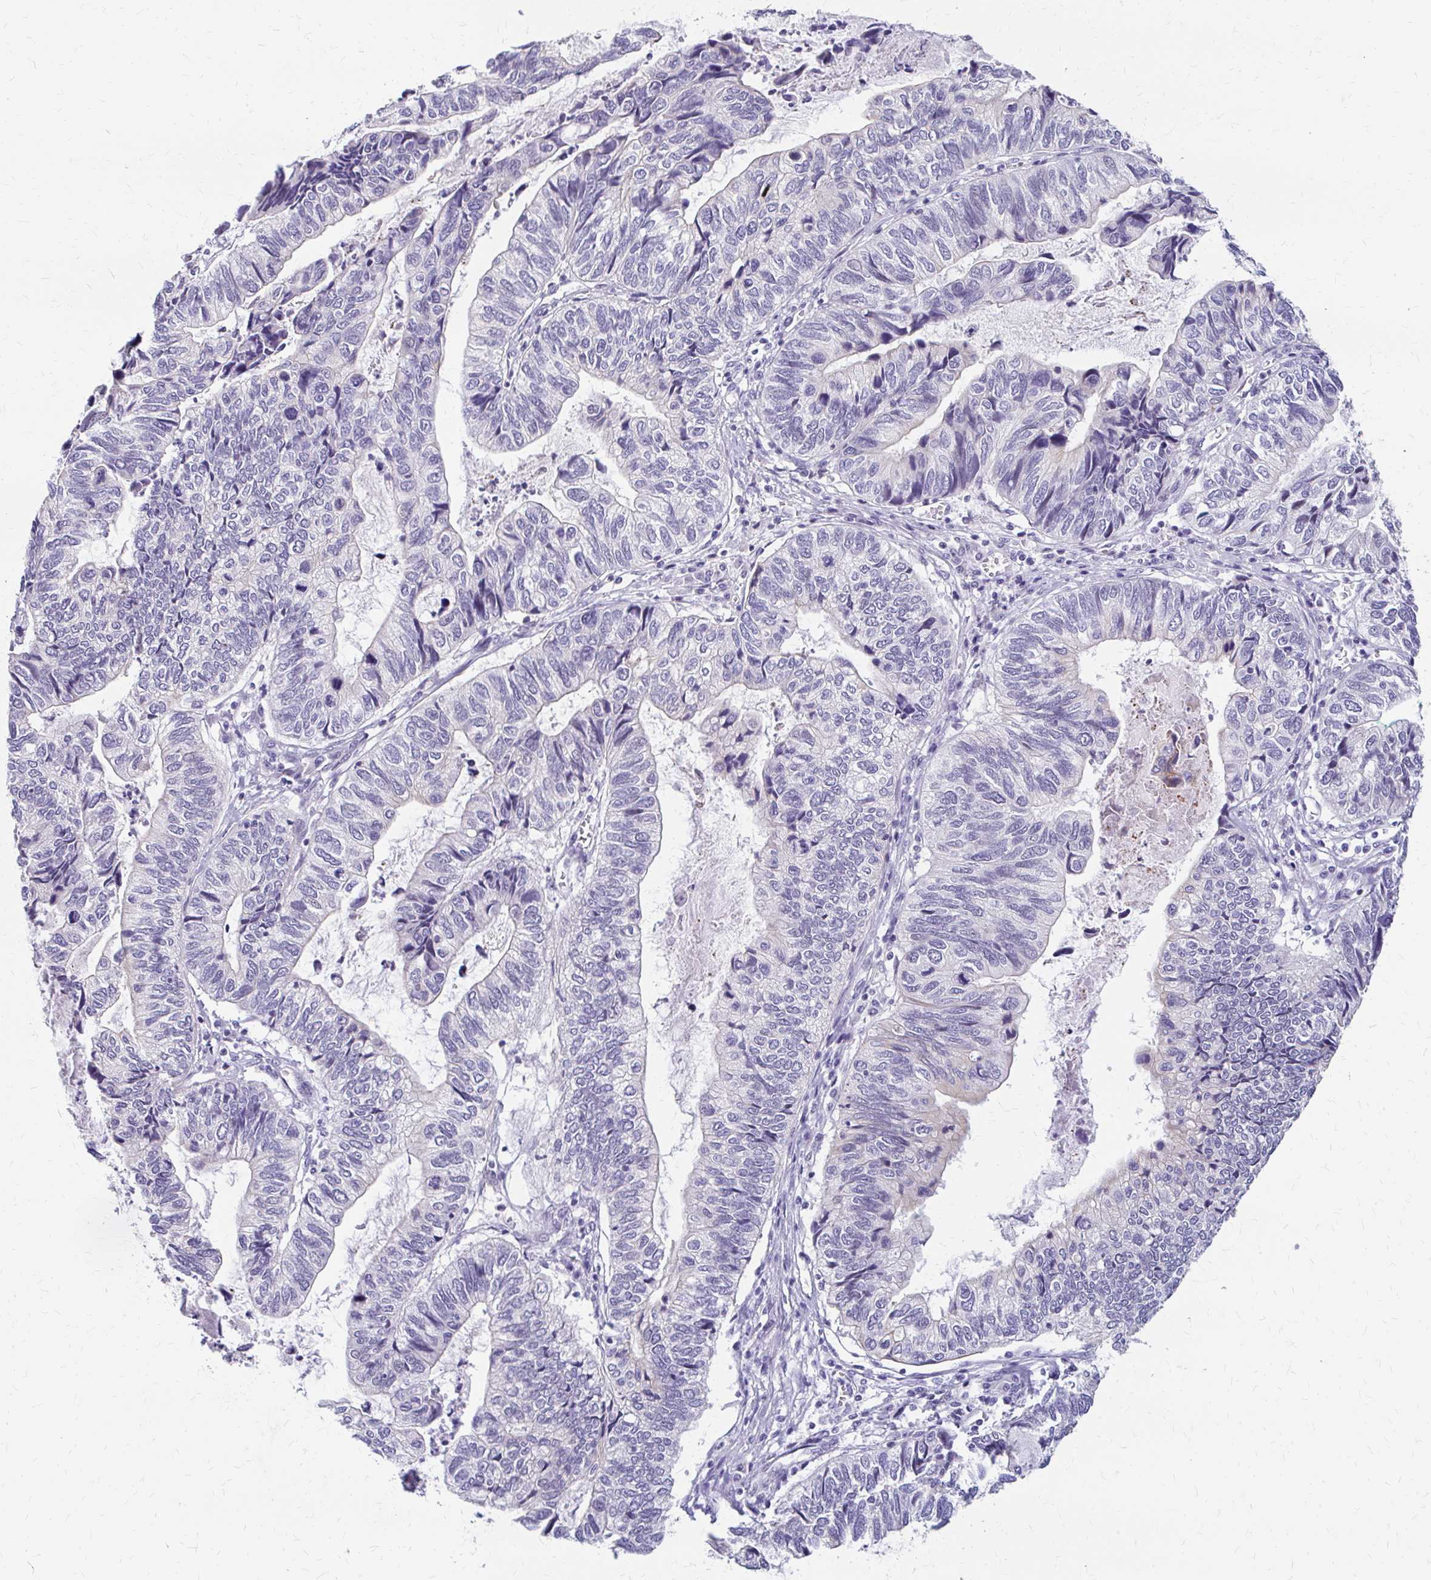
{"staining": {"intensity": "weak", "quantity": "<25%", "location": "cytoplasmic/membranous"}, "tissue": "stomach cancer", "cell_type": "Tumor cells", "image_type": "cancer", "snomed": [{"axis": "morphology", "description": "Adenocarcinoma, NOS"}, {"axis": "topography", "description": "Stomach, upper"}], "caption": "DAB (3,3'-diaminobenzidine) immunohistochemical staining of human stomach cancer demonstrates no significant staining in tumor cells.", "gene": "RGS16", "patient": {"sex": "female", "age": 67}}